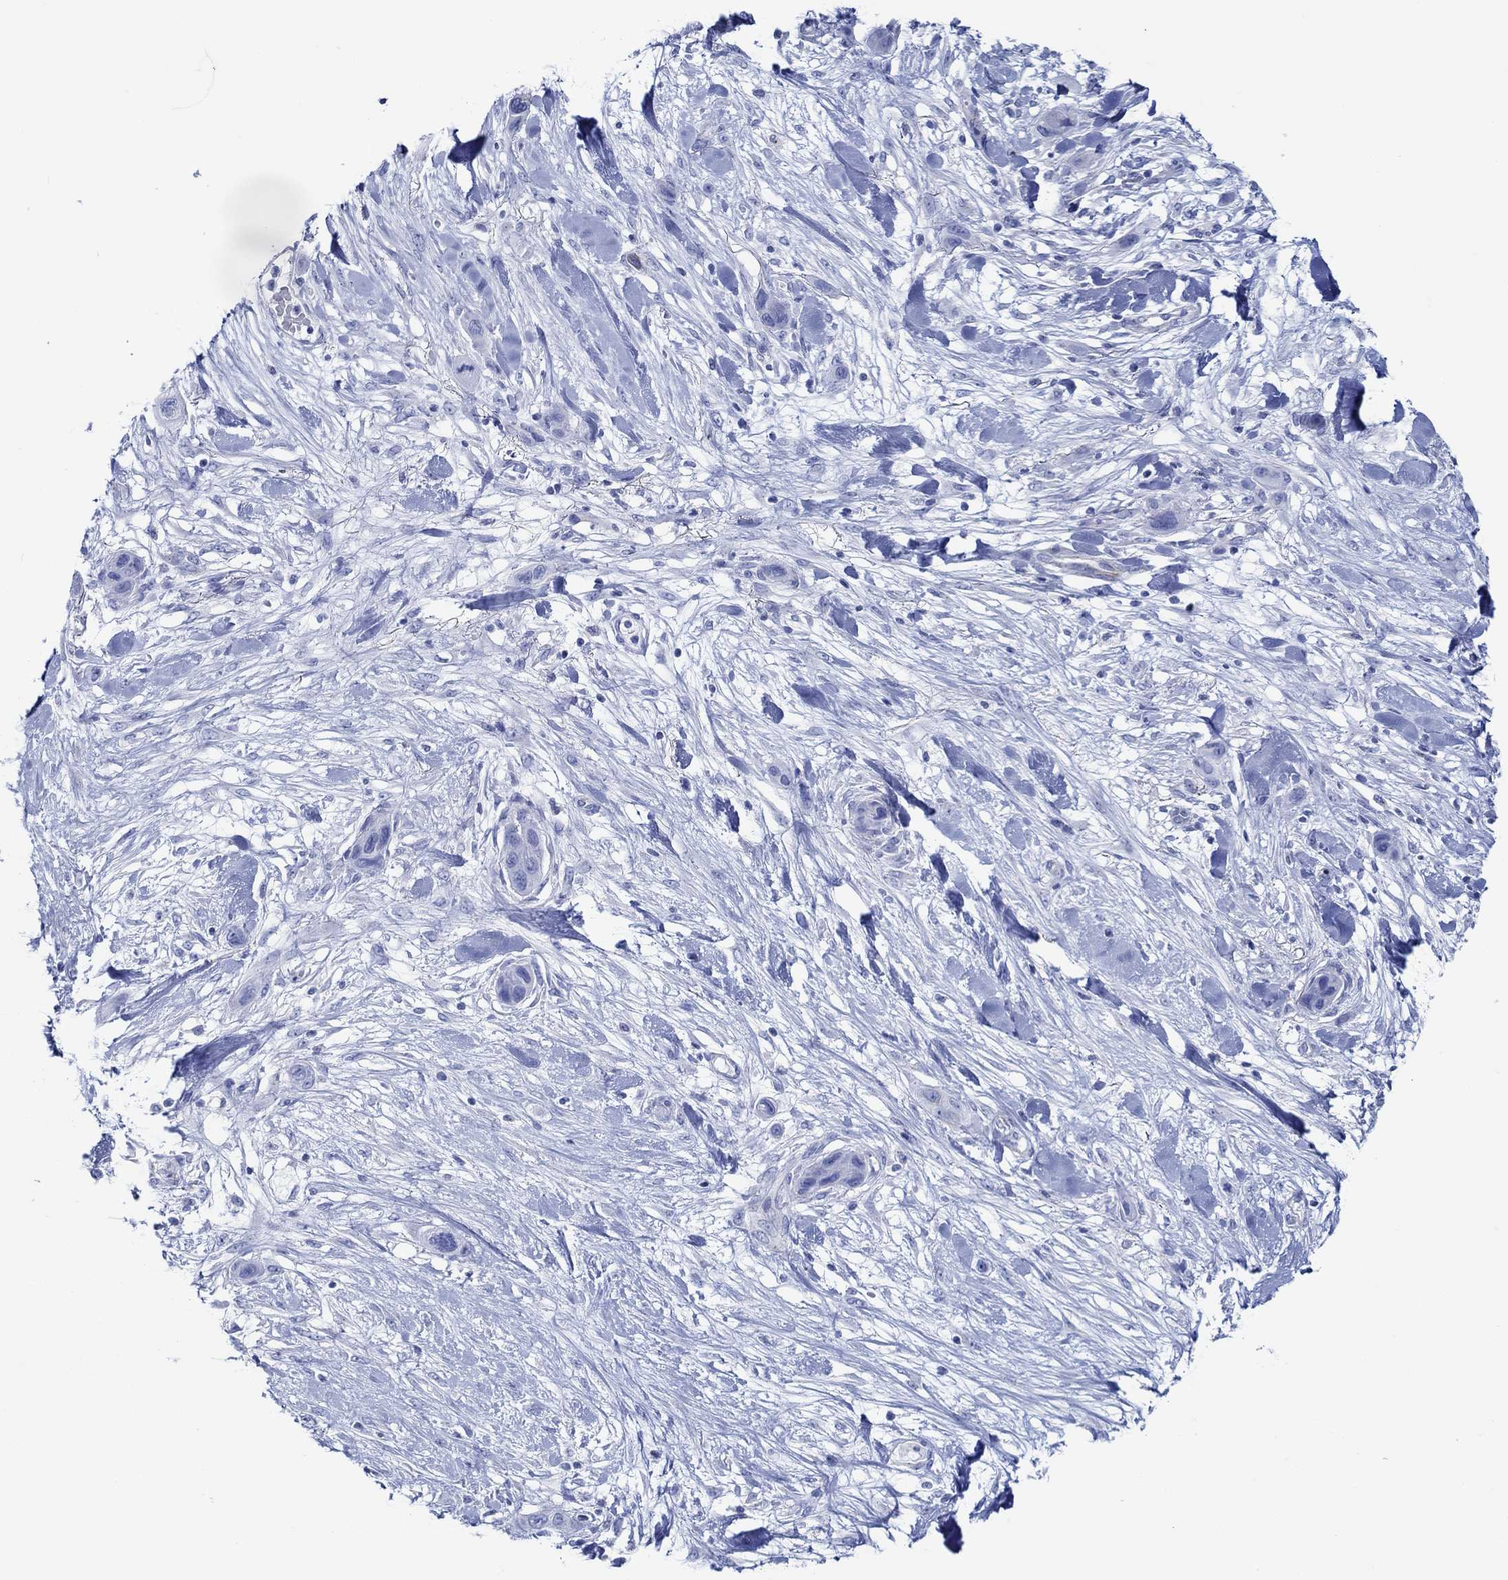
{"staining": {"intensity": "negative", "quantity": "none", "location": "none"}, "tissue": "skin cancer", "cell_type": "Tumor cells", "image_type": "cancer", "snomed": [{"axis": "morphology", "description": "Squamous cell carcinoma, NOS"}, {"axis": "topography", "description": "Skin"}], "caption": "There is no significant expression in tumor cells of skin cancer (squamous cell carcinoma).", "gene": "IGFBP6", "patient": {"sex": "male", "age": 79}}